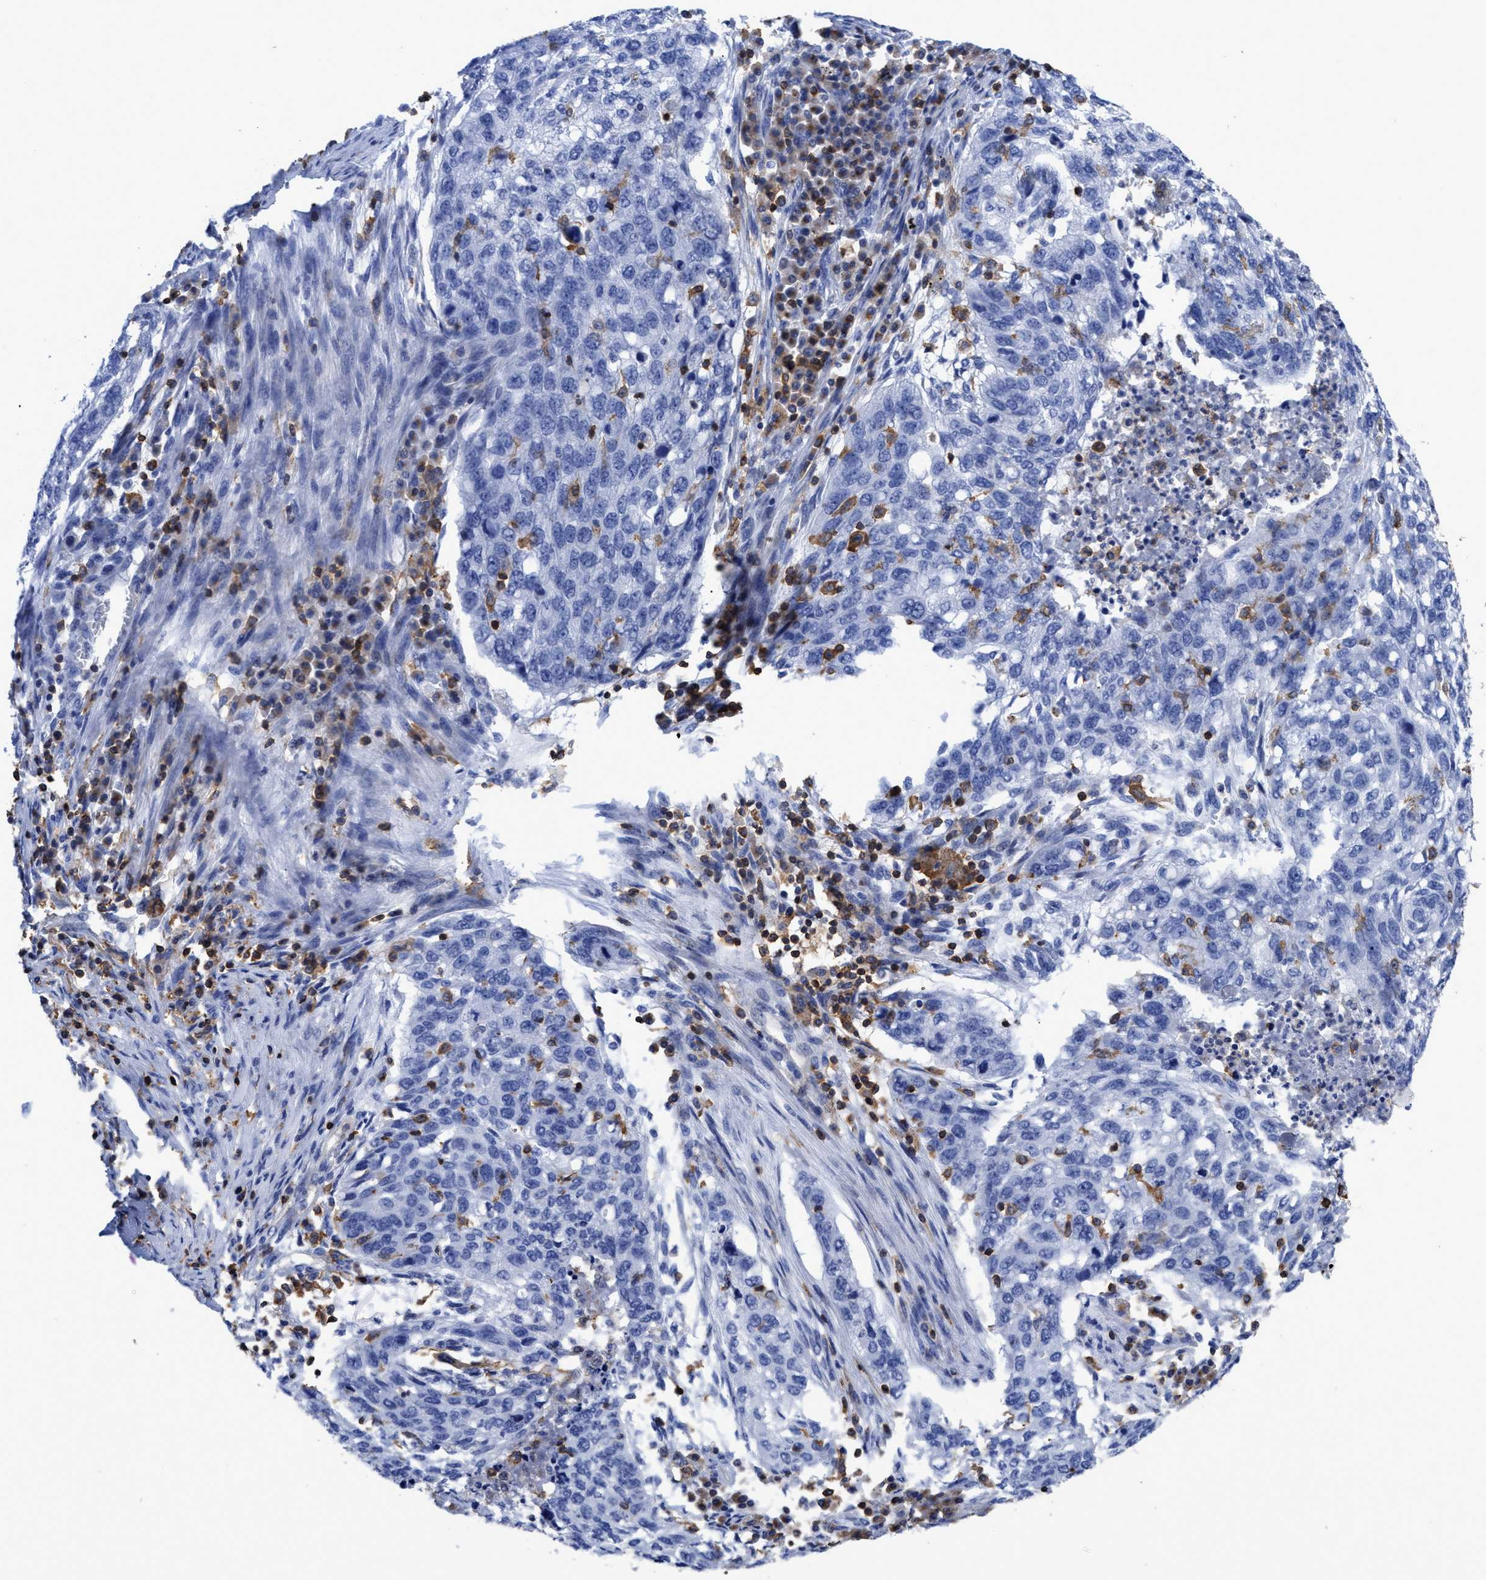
{"staining": {"intensity": "negative", "quantity": "none", "location": "none"}, "tissue": "lung cancer", "cell_type": "Tumor cells", "image_type": "cancer", "snomed": [{"axis": "morphology", "description": "Squamous cell carcinoma, NOS"}, {"axis": "topography", "description": "Lung"}], "caption": "DAB (3,3'-diaminobenzidine) immunohistochemical staining of lung cancer demonstrates no significant positivity in tumor cells. Brightfield microscopy of IHC stained with DAB (brown) and hematoxylin (blue), captured at high magnification.", "gene": "HCLS1", "patient": {"sex": "female", "age": 63}}